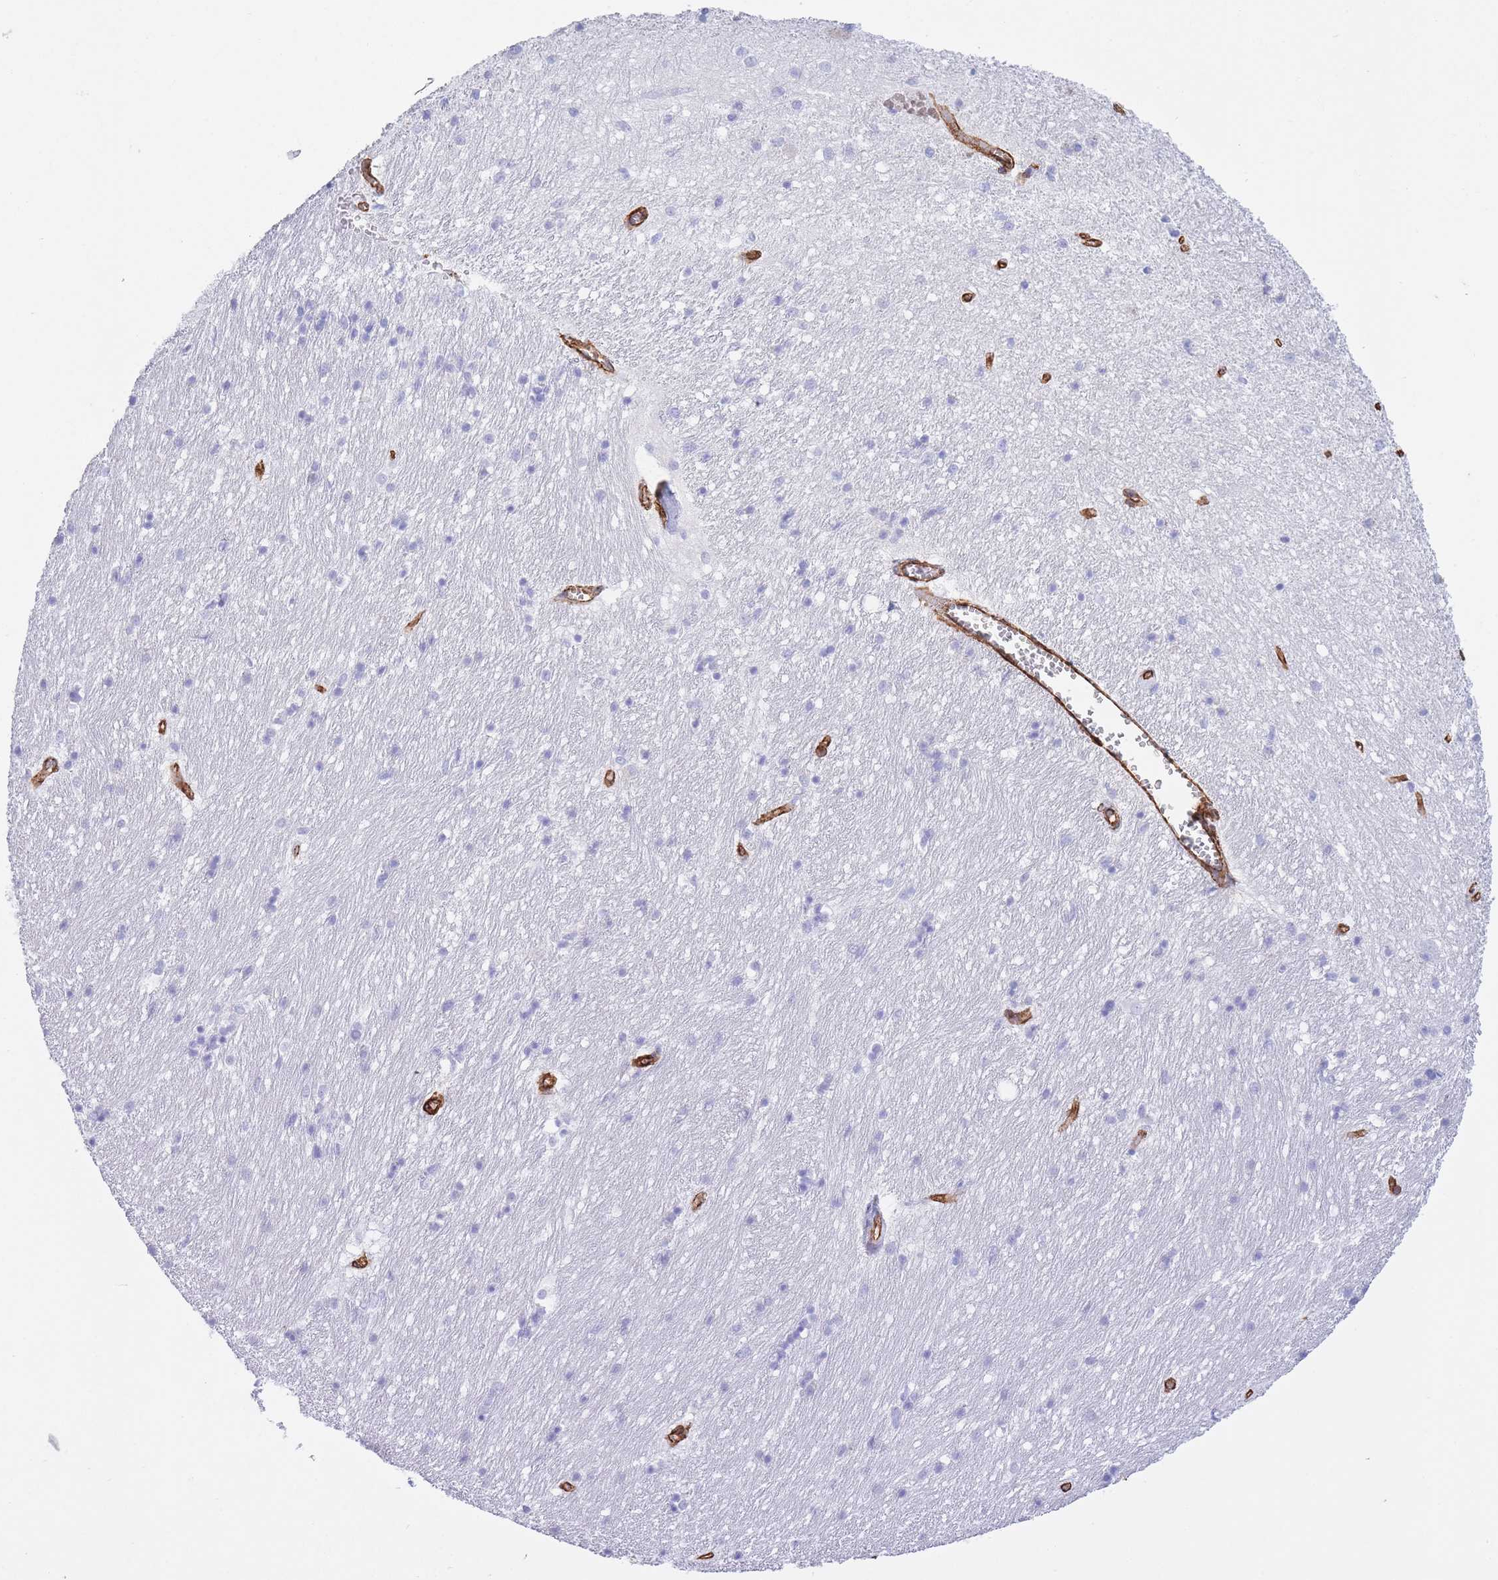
{"staining": {"intensity": "negative", "quantity": "none", "location": "none"}, "tissue": "hippocampus", "cell_type": "Glial cells", "image_type": "normal", "snomed": [{"axis": "morphology", "description": "Normal tissue, NOS"}, {"axis": "topography", "description": "Hippocampus"}], "caption": "This image is of normal hippocampus stained with immunohistochemistry to label a protein in brown with the nuclei are counter-stained blue. There is no staining in glial cells.", "gene": "CAVIN1", "patient": {"sex": "female", "age": 64}}